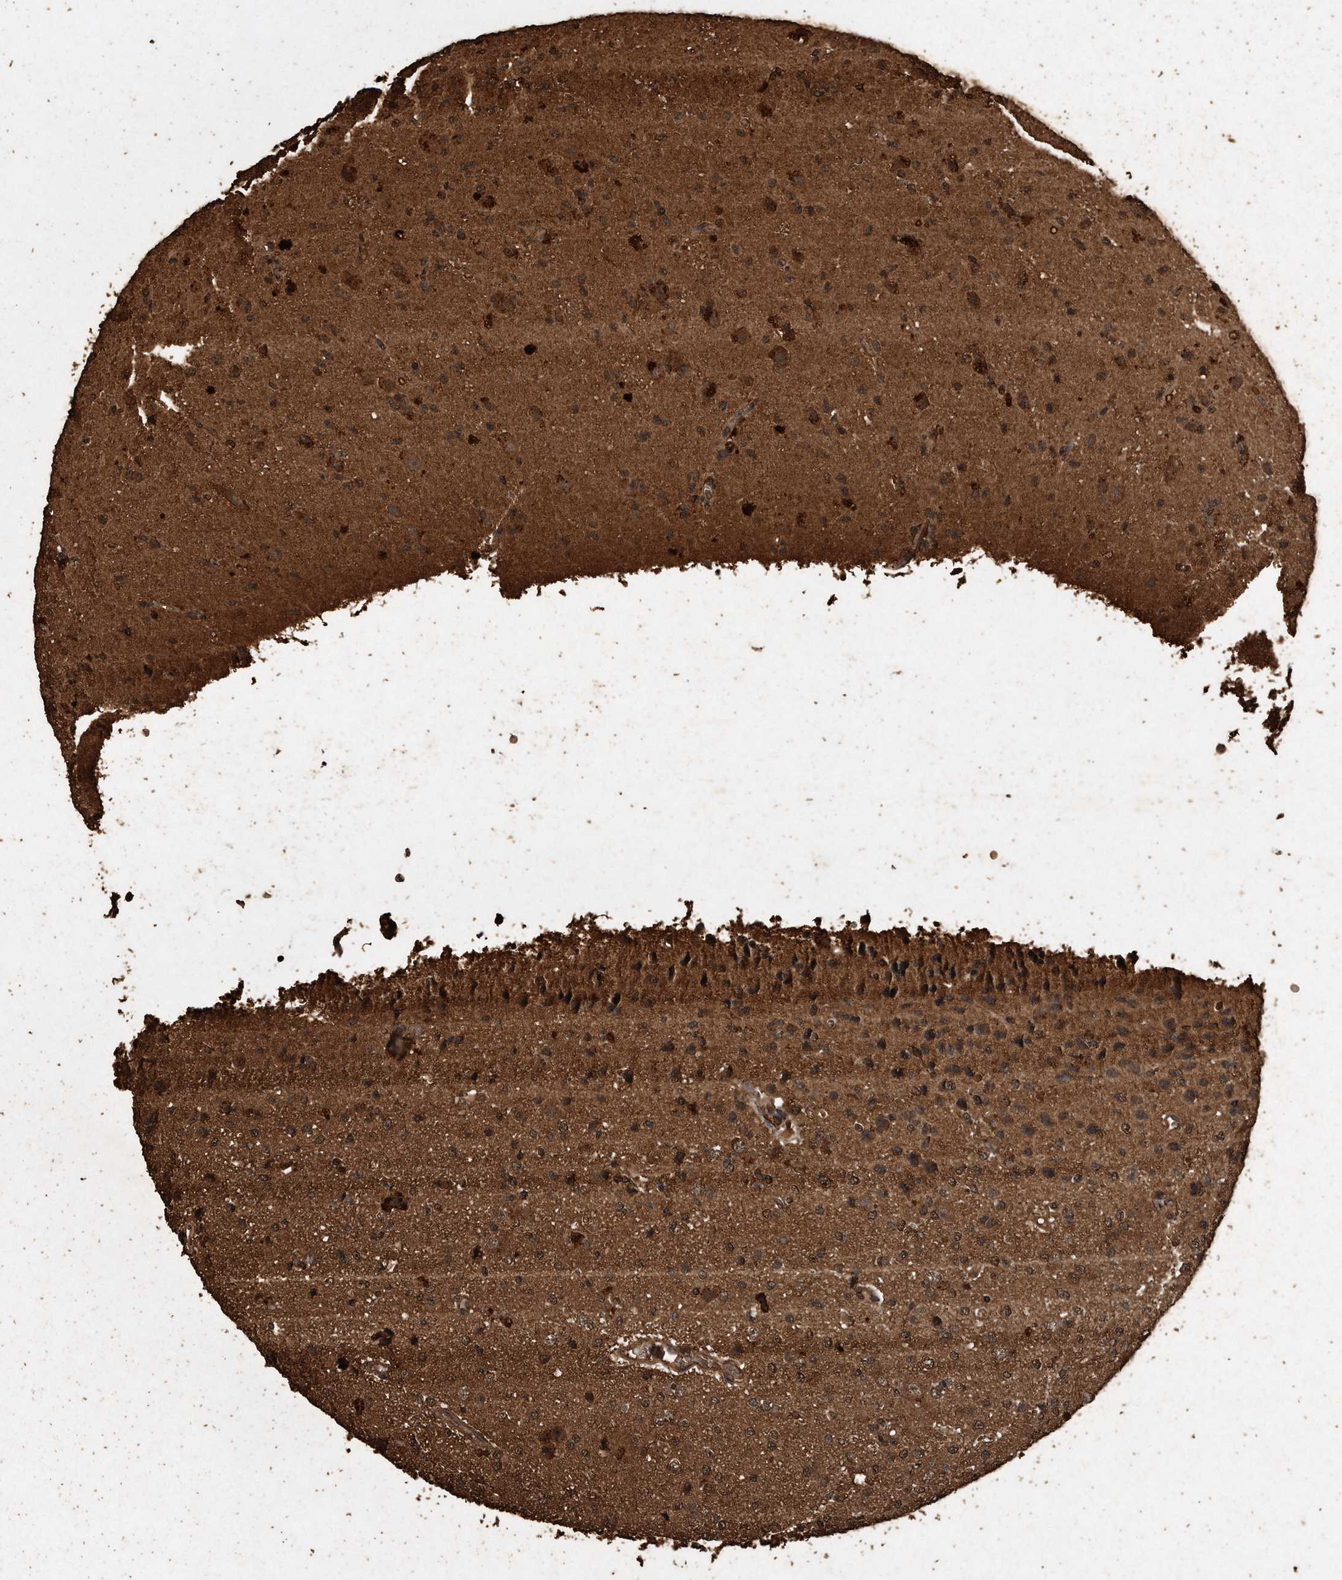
{"staining": {"intensity": "moderate", "quantity": ">75%", "location": "cytoplasmic/membranous,nuclear"}, "tissue": "glioma", "cell_type": "Tumor cells", "image_type": "cancer", "snomed": [{"axis": "morphology", "description": "Glioma, malignant, High grade"}, {"axis": "topography", "description": "pancreas cauda"}], "caption": "Protein expression analysis of human malignant high-grade glioma reveals moderate cytoplasmic/membranous and nuclear positivity in approximately >75% of tumor cells. The protein of interest is stained brown, and the nuclei are stained in blue (DAB IHC with brightfield microscopy, high magnification).", "gene": "CFLAR", "patient": {"sex": "male", "age": 60}}